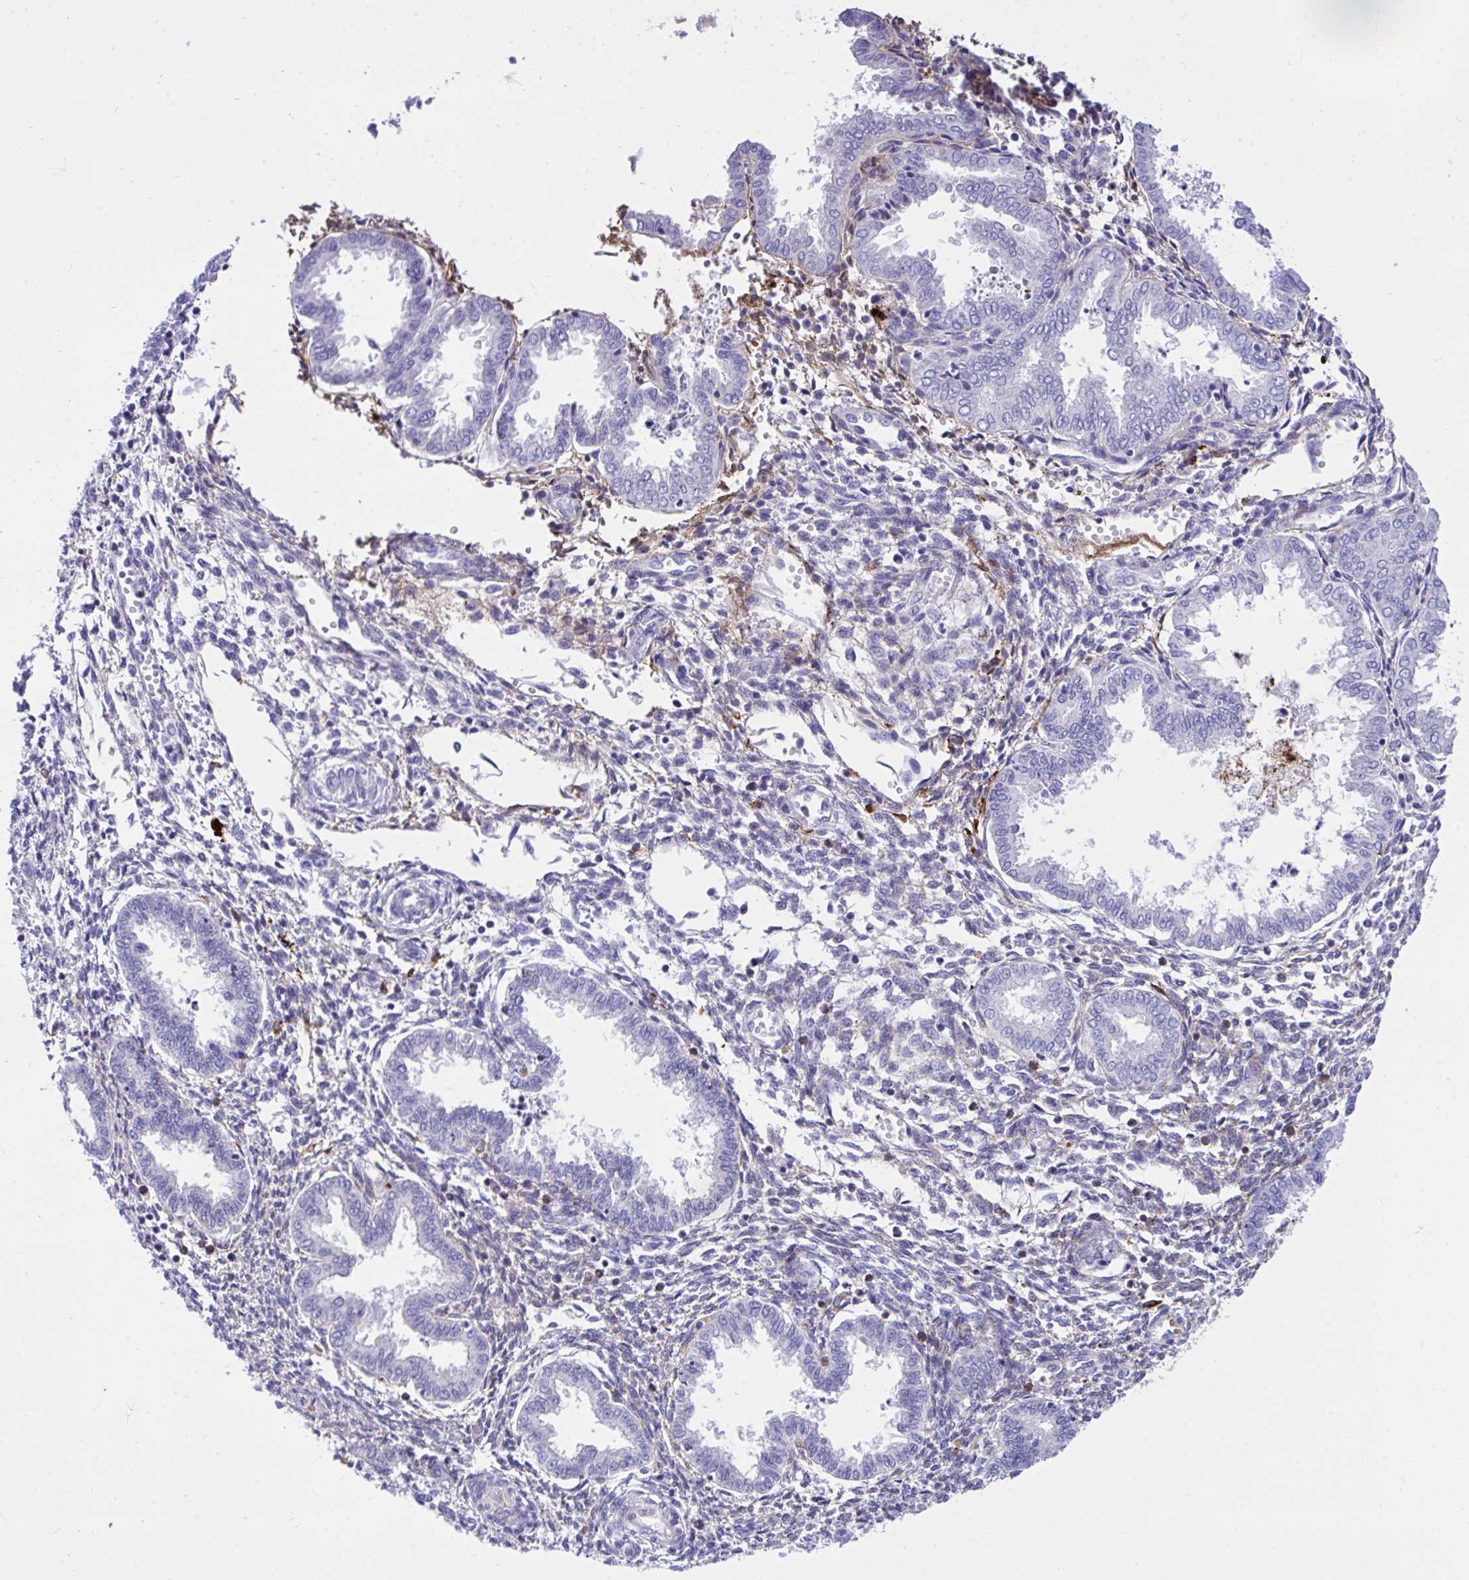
{"staining": {"intensity": "negative", "quantity": "none", "location": "none"}, "tissue": "endometrium", "cell_type": "Cells in endometrial stroma", "image_type": "normal", "snomed": [{"axis": "morphology", "description": "Normal tissue, NOS"}, {"axis": "topography", "description": "Endometrium"}], "caption": "Unremarkable endometrium was stained to show a protein in brown. There is no significant staining in cells in endometrial stroma. The staining was performed using DAB (3,3'-diaminobenzidine) to visualize the protein expression in brown, while the nuclei were stained in blue with hematoxylin (Magnification: 20x).", "gene": "HRG", "patient": {"sex": "female", "age": 33}}